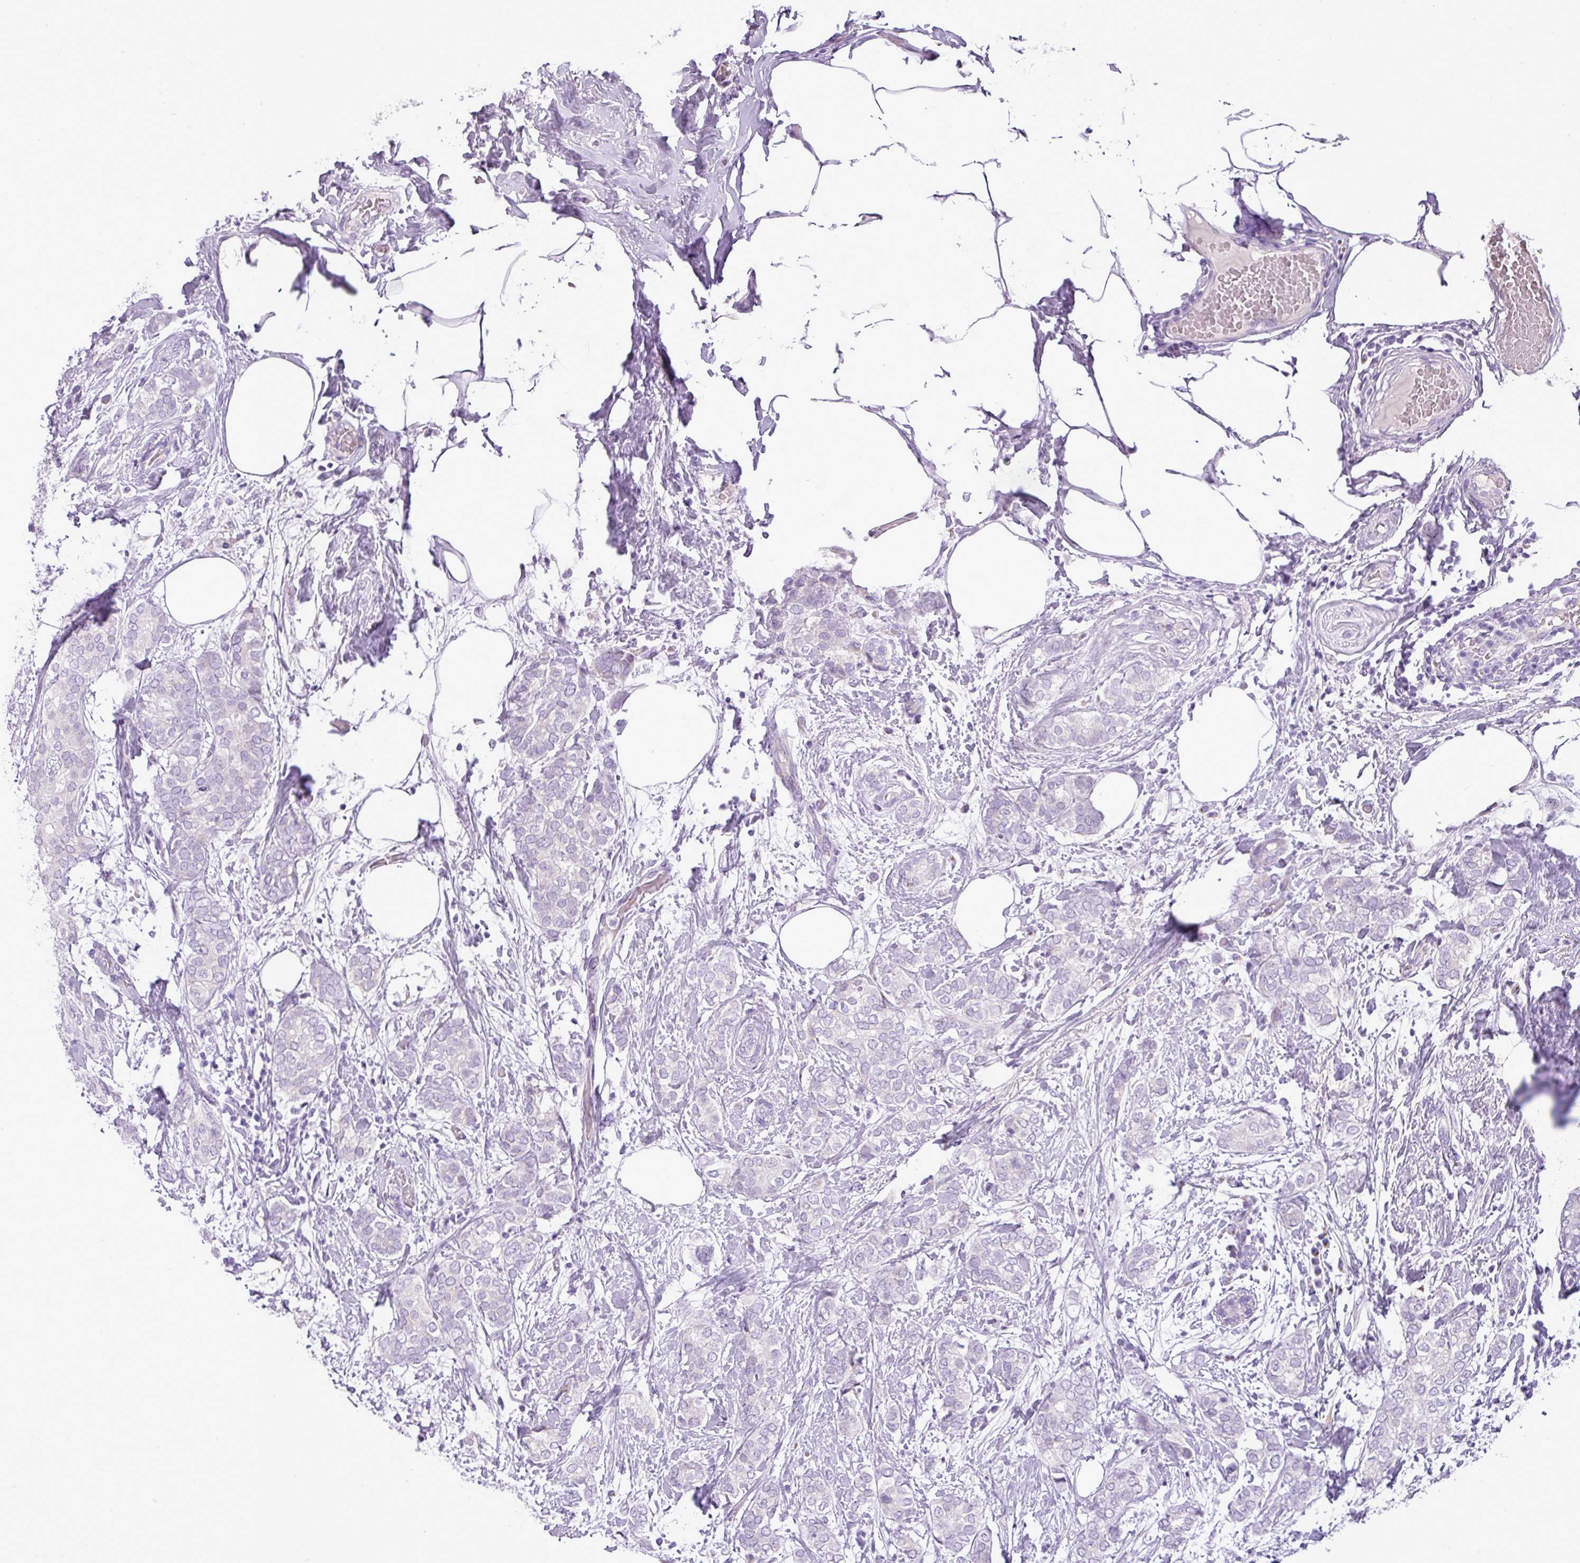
{"staining": {"intensity": "negative", "quantity": "none", "location": "none"}, "tissue": "breast cancer", "cell_type": "Tumor cells", "image_type": "cancer", "snomed": [{"axis": "morphology", "description": "Duct carcinoma"}, {"axis": "topography", "description": "Breast"}], "caption": "Protein analysis of breast invasive ductal carcinoma exhibits no significant positivity in tumor cells.", "gene": "FAM43A", "patient": {"sex": "female", "age": 73}}